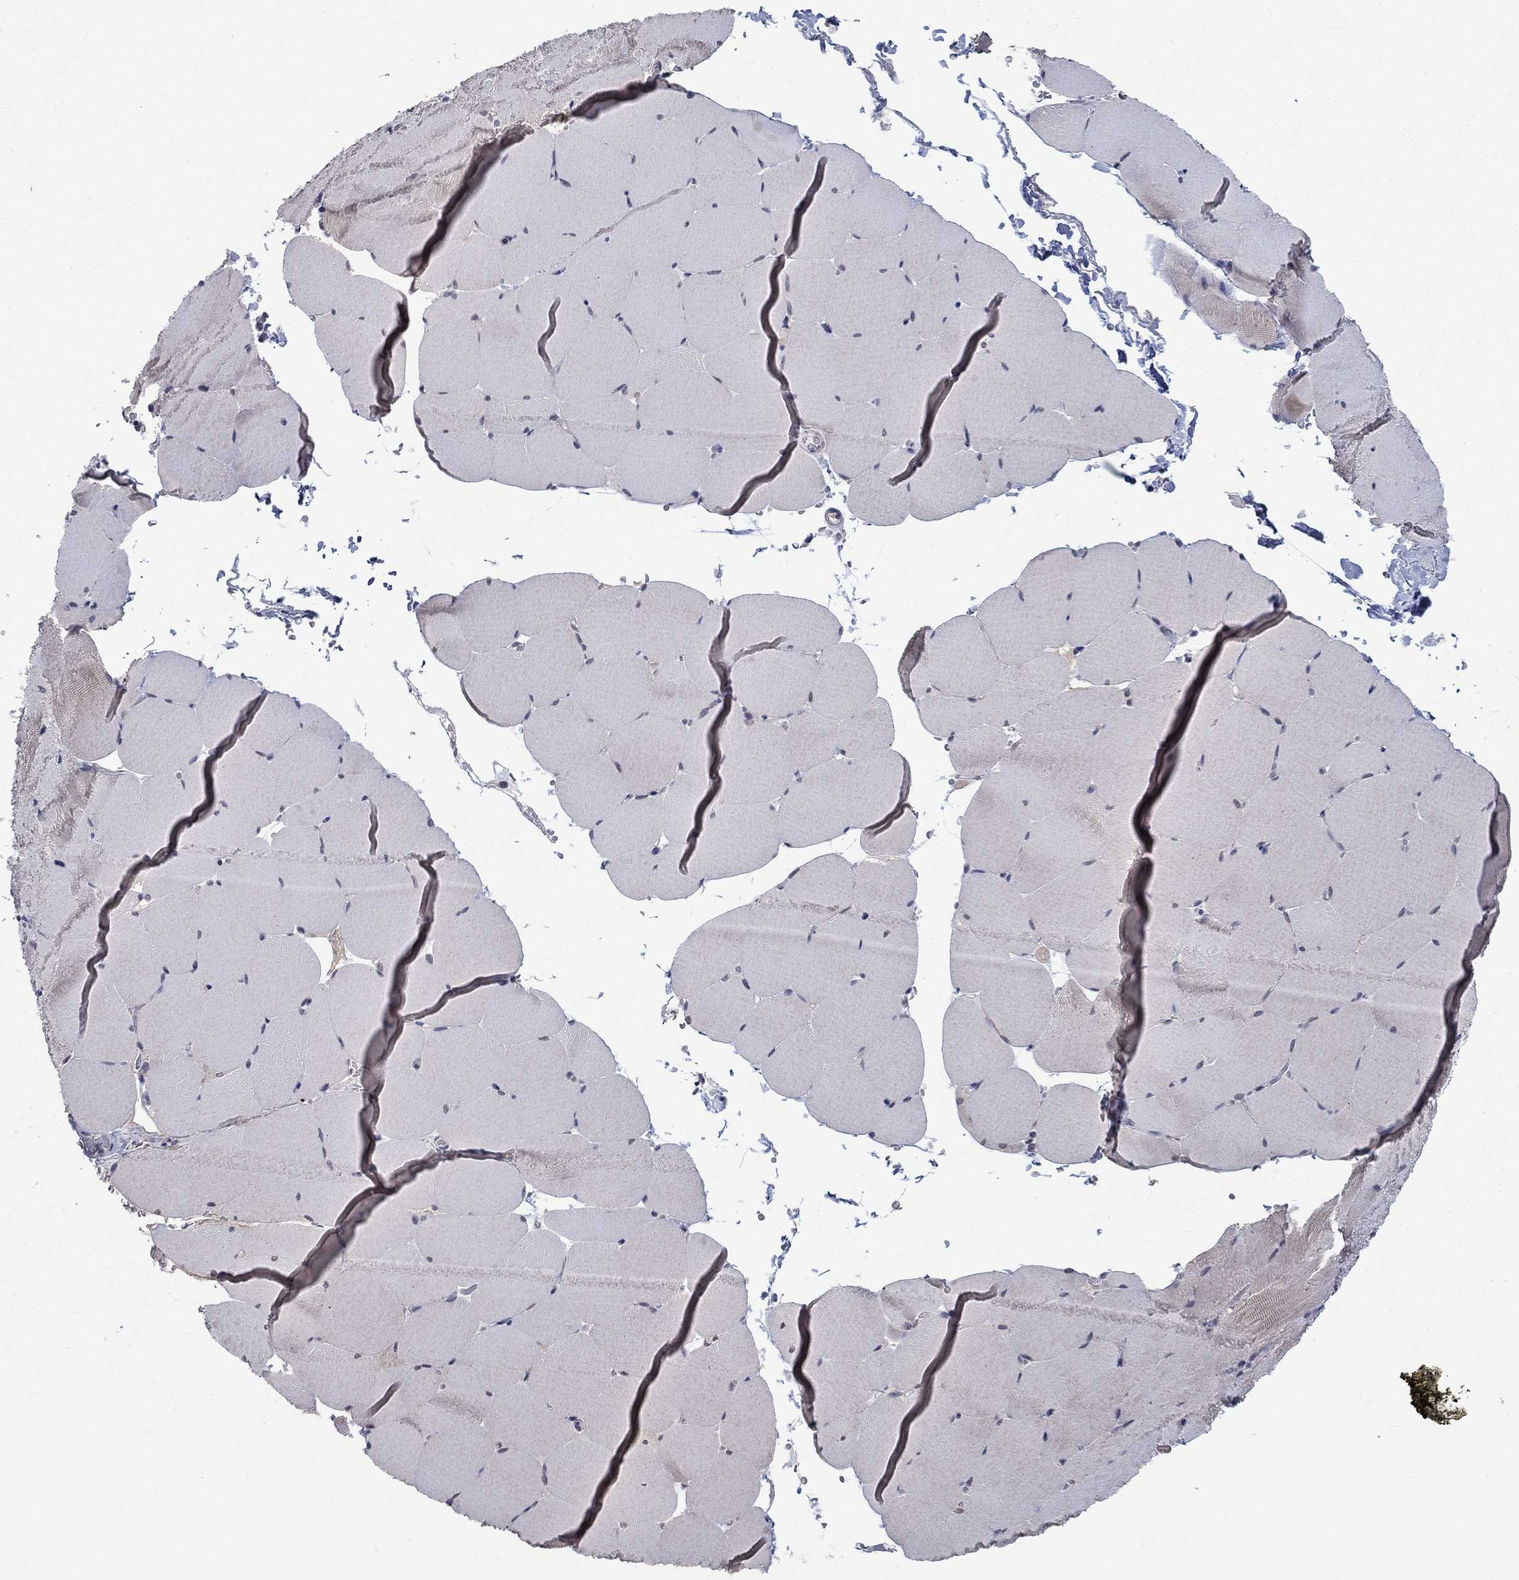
{"staining": {"intensity": "negative", "quantity": "none", "location": "none"}, "tissue": "skeletal muscle", "cell_type": "Myocytes", "image_type": "normal", "snomed": [{"axis": "morphology", "description": "Normal tissue, NOS"}, {"axis": "topography", "description": "Skeletal muscle"}], "caption": "High magnification brightfield microscopy of unremarkable skeletal muscle stained with DAB (brown) and counterstained with hematoxylin (blue): myocytes show no significant positivity. (DAB (3,3'-diaminobenzidine) immunohistochemistry with hematoxylin counter stain).", "gene": "SPATA33", "patient": {"sex": "female", "age": 37}}